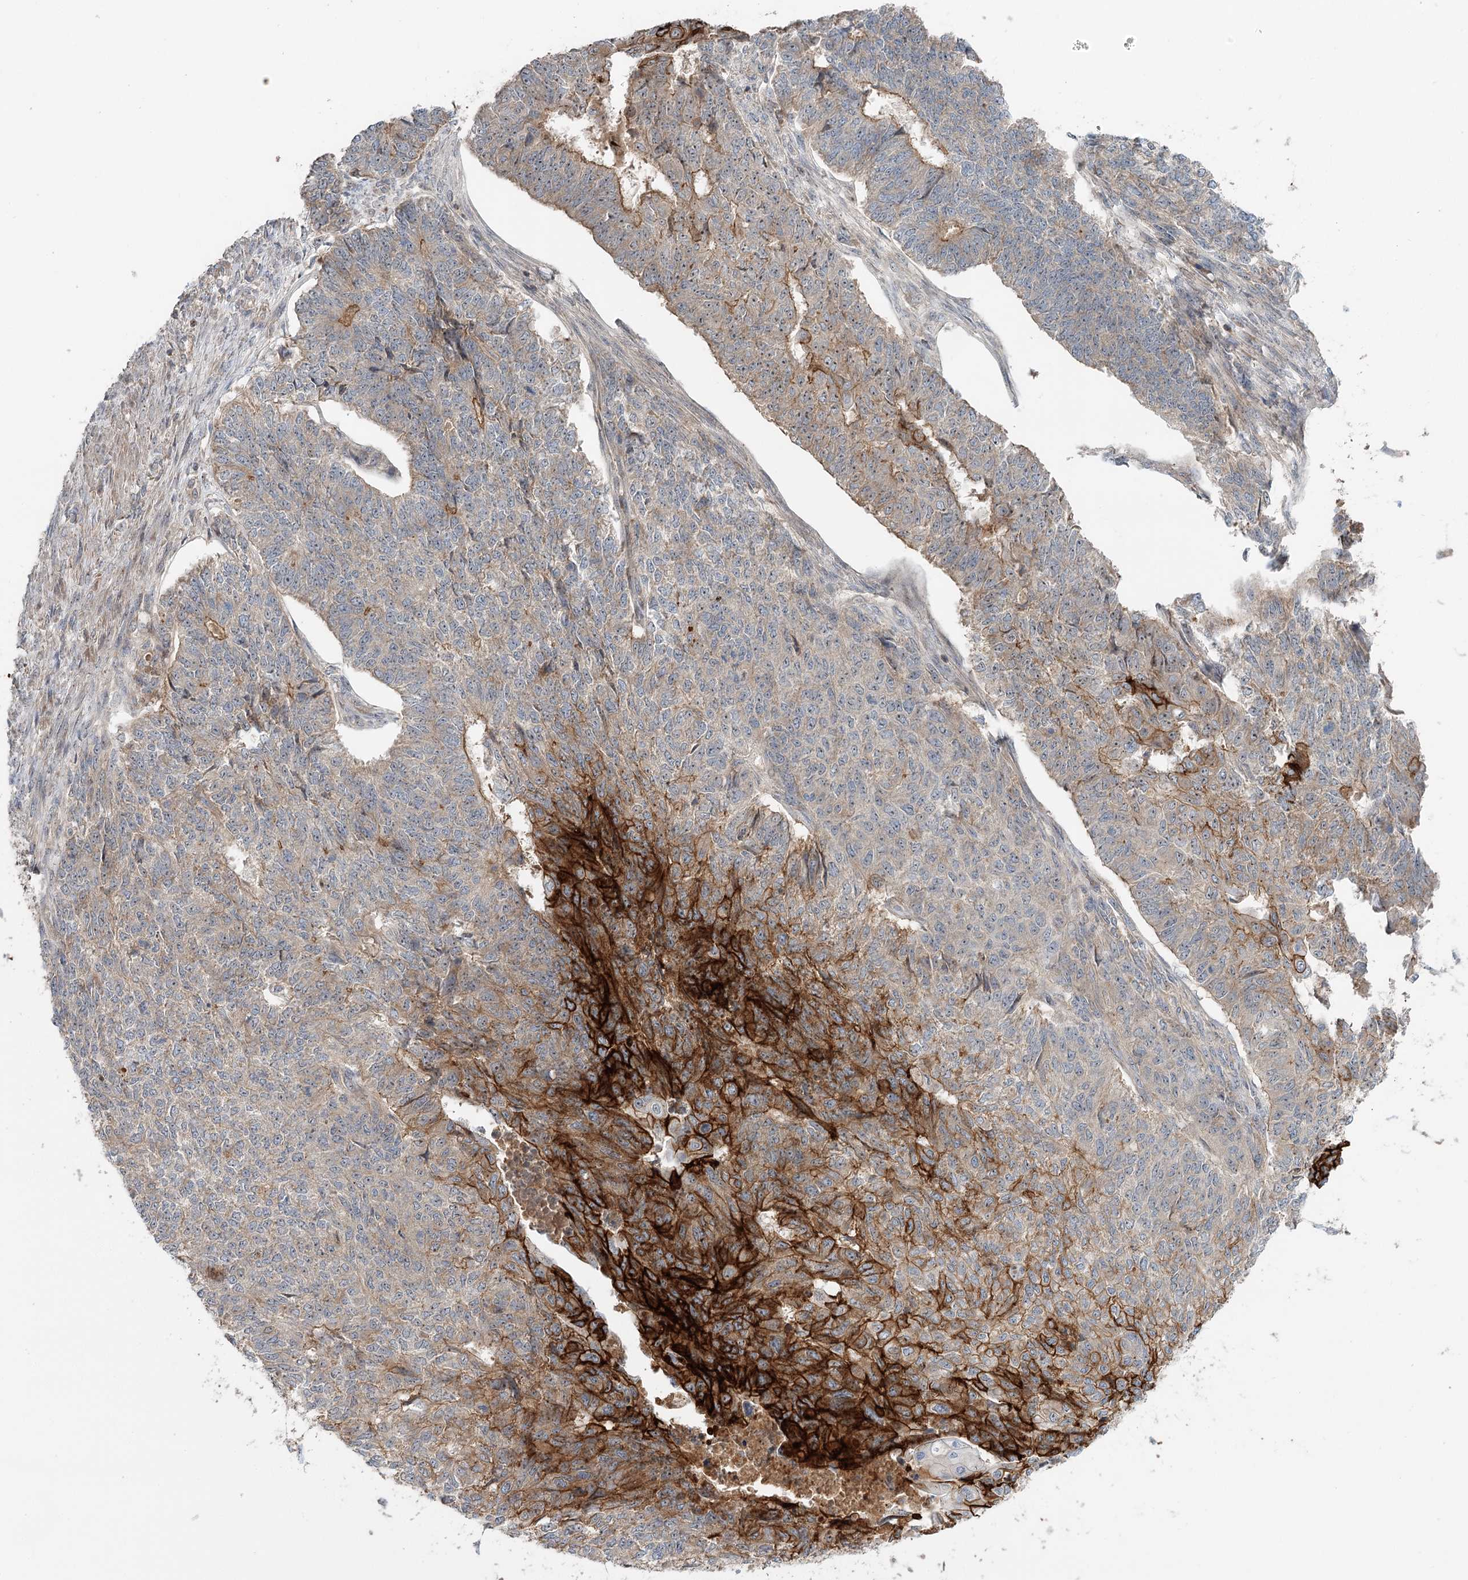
{"staining": {"intensity": "strong", "quantity": "<25%", "location": "cytoplasmic/membranous"}, "tissue": "endometrial cancer", "cell_type": "Tumor cells", "image_type": "cancer", "snomed": [{"axis": "morphology", "description": "Adenocarcinoma, NOS"}, {"axis": "topography", "description": "Endometrium"}], "caption": "Endometrial cancer stained with a brown dye exhibits strong cytoplasmic/membranous positive expression in about <25% of tumor cells.", "gene": "RAPGEF6", "patient": {"sex": "female", "age": 32}}